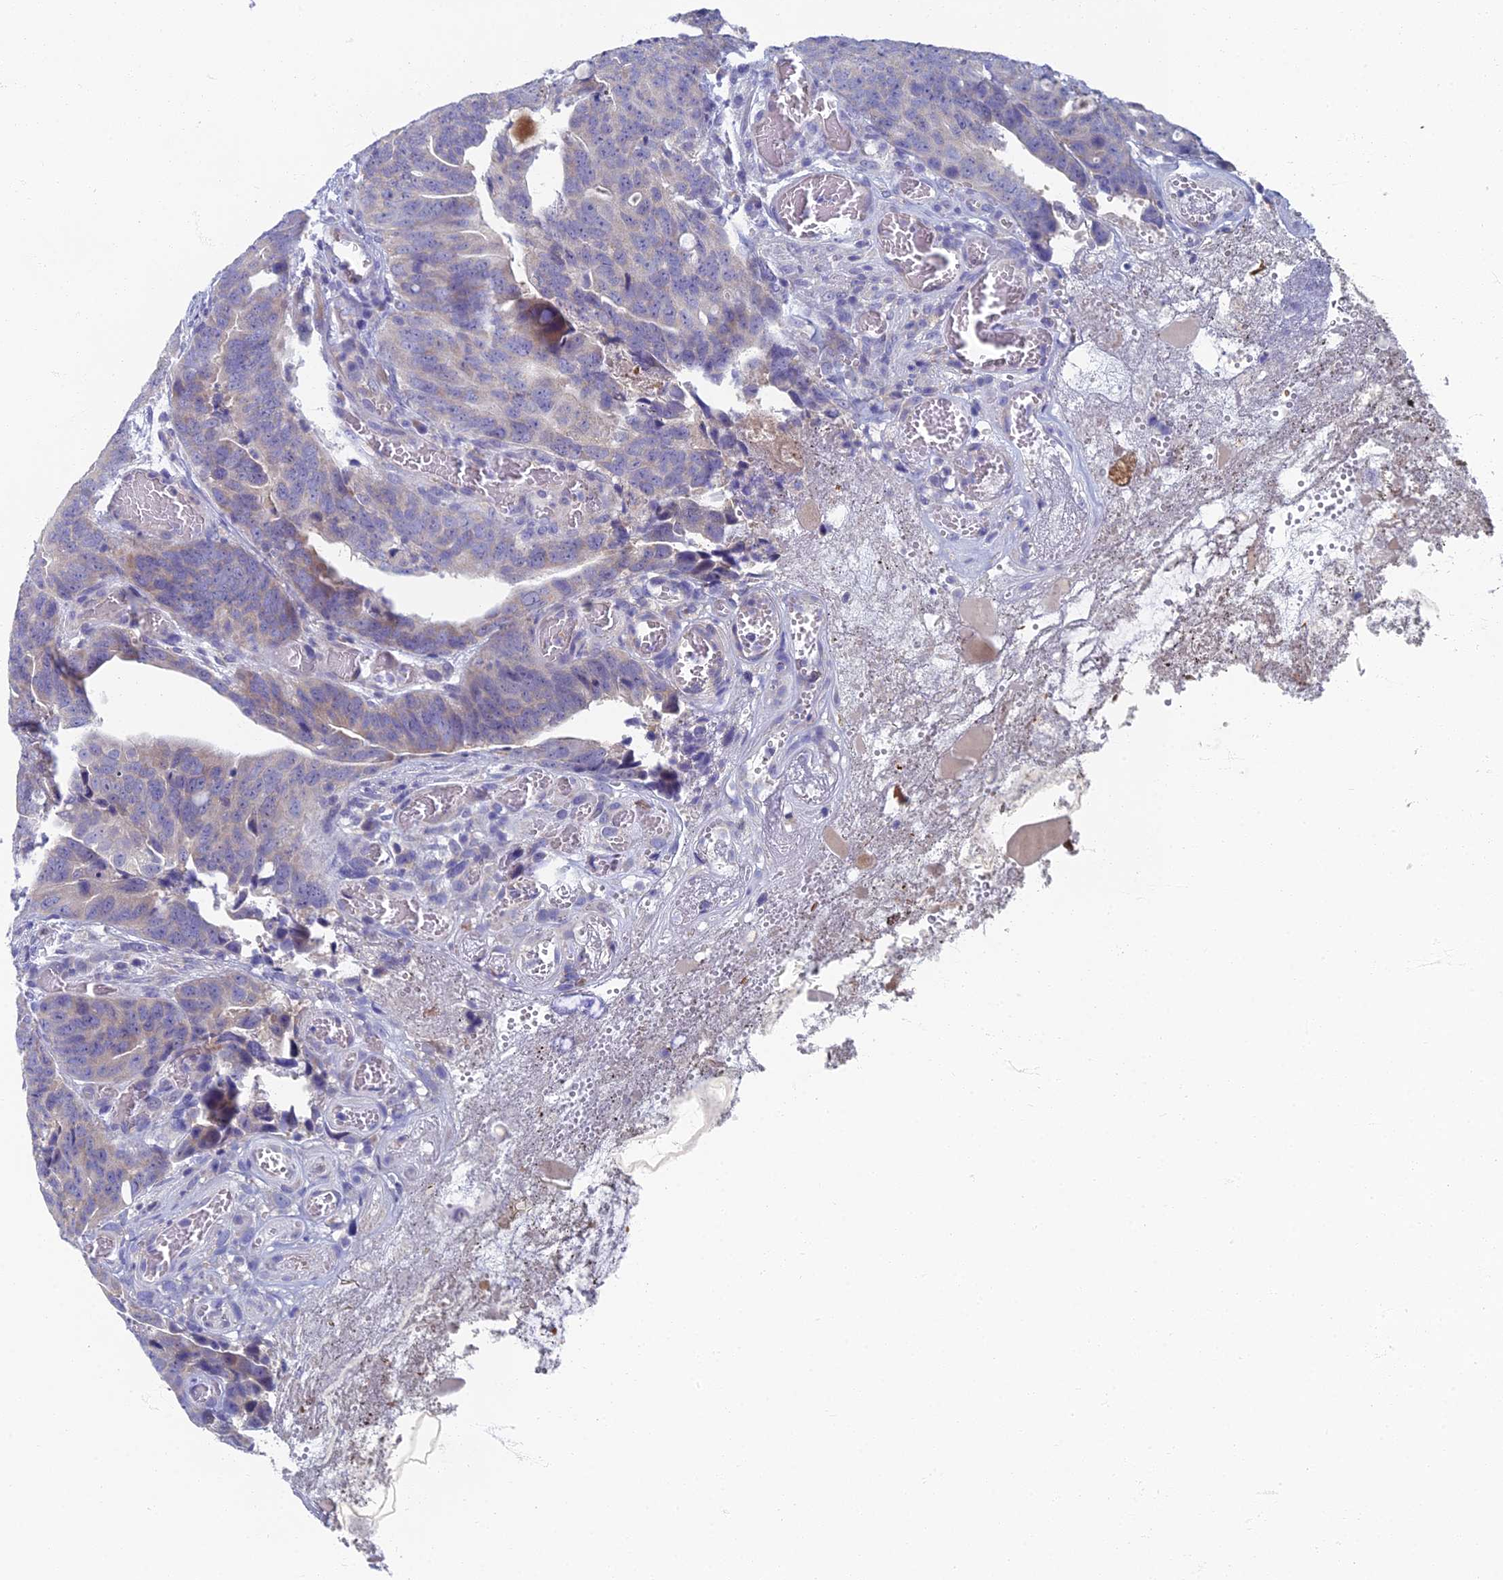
{"staining": {"intensity": "weak", "quantity": "<25%", "location": "cytoplasmic/membranous"}, "tissue": "colorectal cancer", "cell_type": "Tumor cells", "image_type": "cancer", "snomed": [{"axis": "morphology", "description": "Adenocarcinoma, NOS"}, {"axis": "topography", "description": "Colon"}], "caption": "DAB (3,3'-diaminobenzidine) immunohistochemical staining of colorectal cancer (adenocarcinoma) displays no significant positivity in tumor cells.", "gene": "SPIN4", "patient": {"sex": "female", "age": 82}}